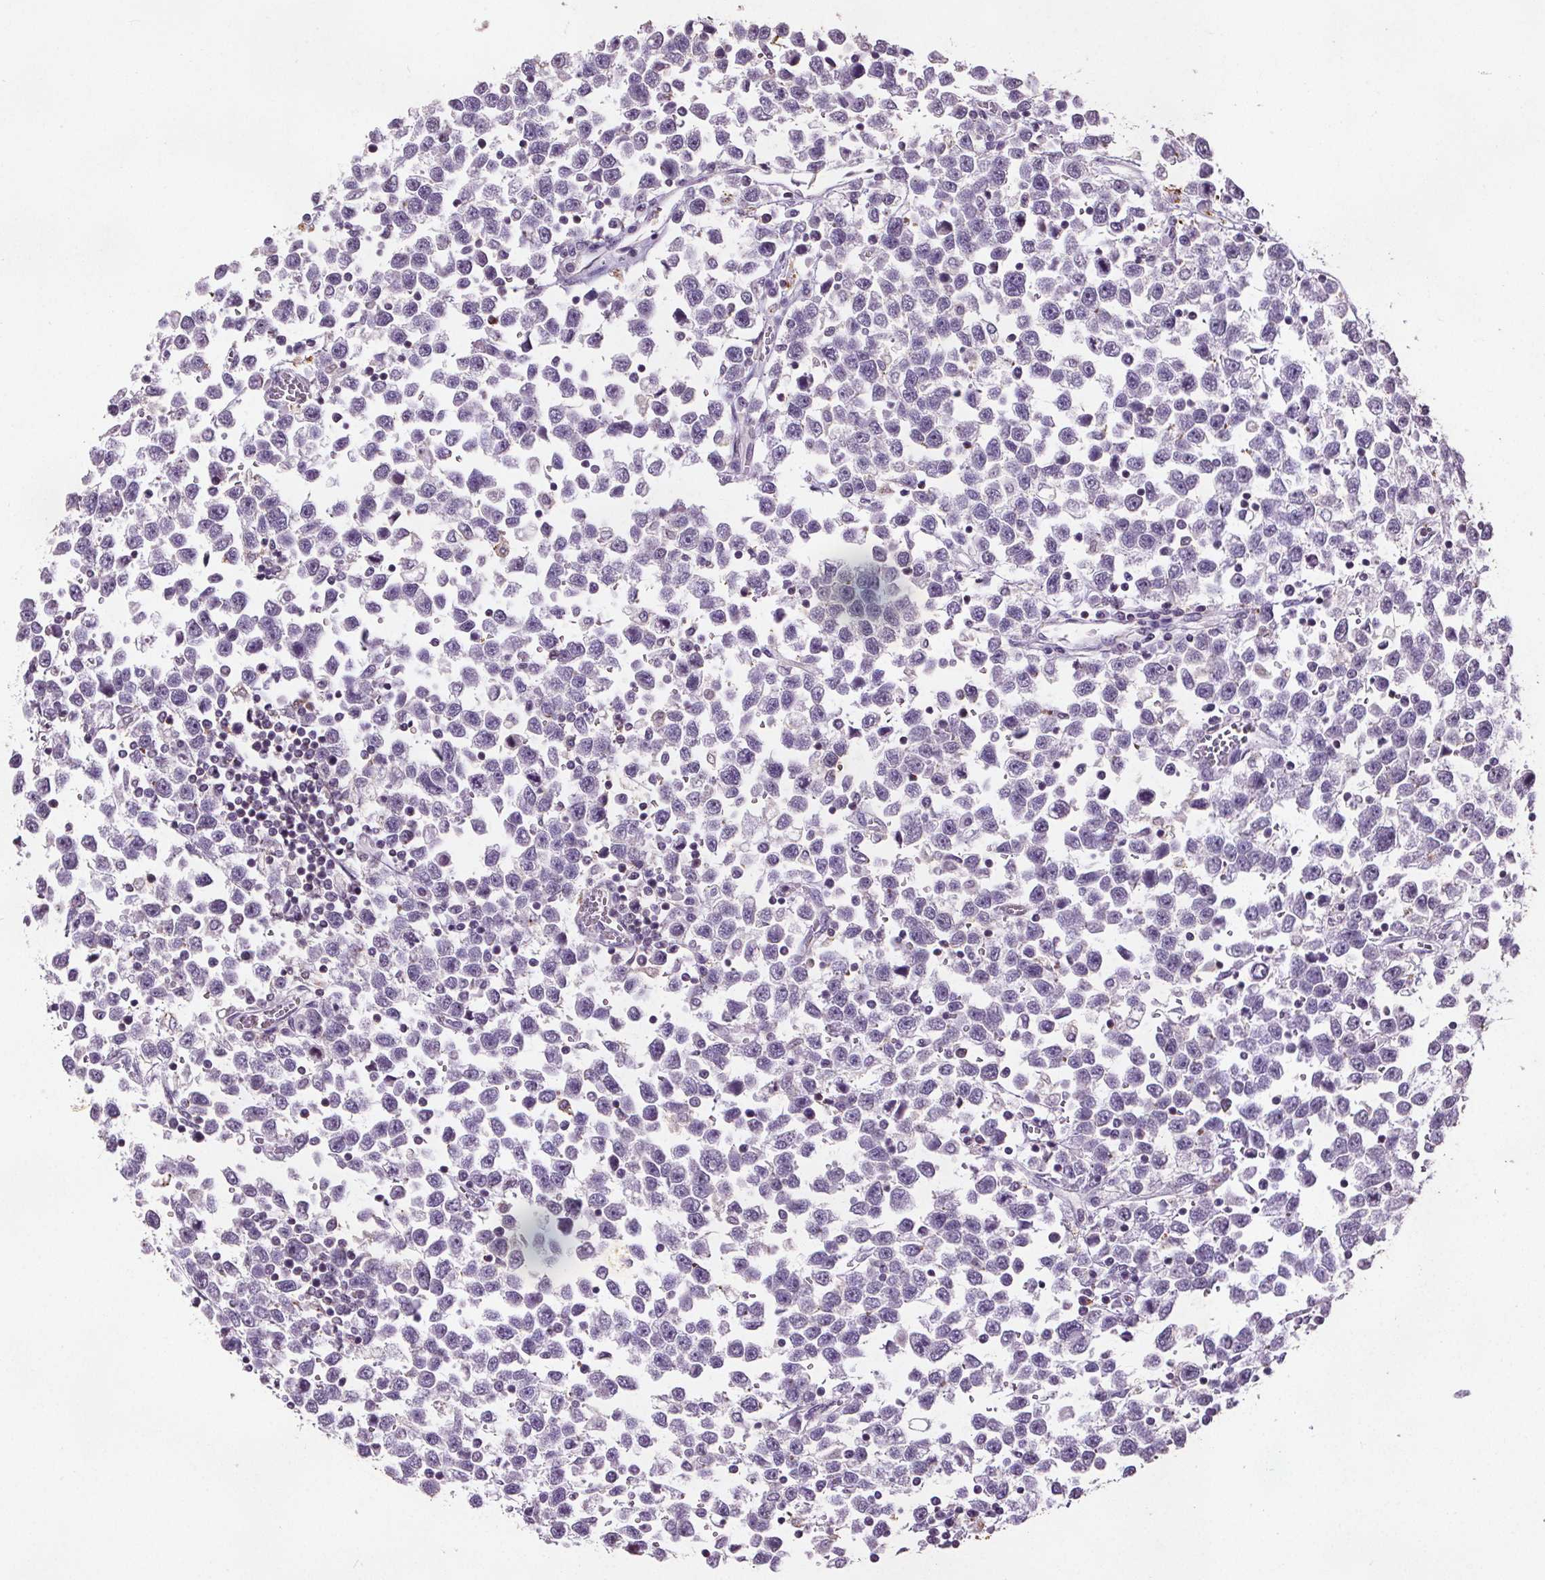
{"staining": {"intensity": "negative", "quantity": "none", "location": "none"}, "tissue": "testis cancer", "cell_type": "Tumor cells", "image_type": "cancer", "snomed": [{"axis": "morphology", "description": "Seminoma, NOS"}, {"axis": "topography", "description": "Testis"}], "caption": "There is no significant expression in tumor cells of seminoma (testis). (Brightfield microscopy of DAB IHC at high magnification).", "gene": "C19orf84", "patient": {"sex": "male", "age": 34}}